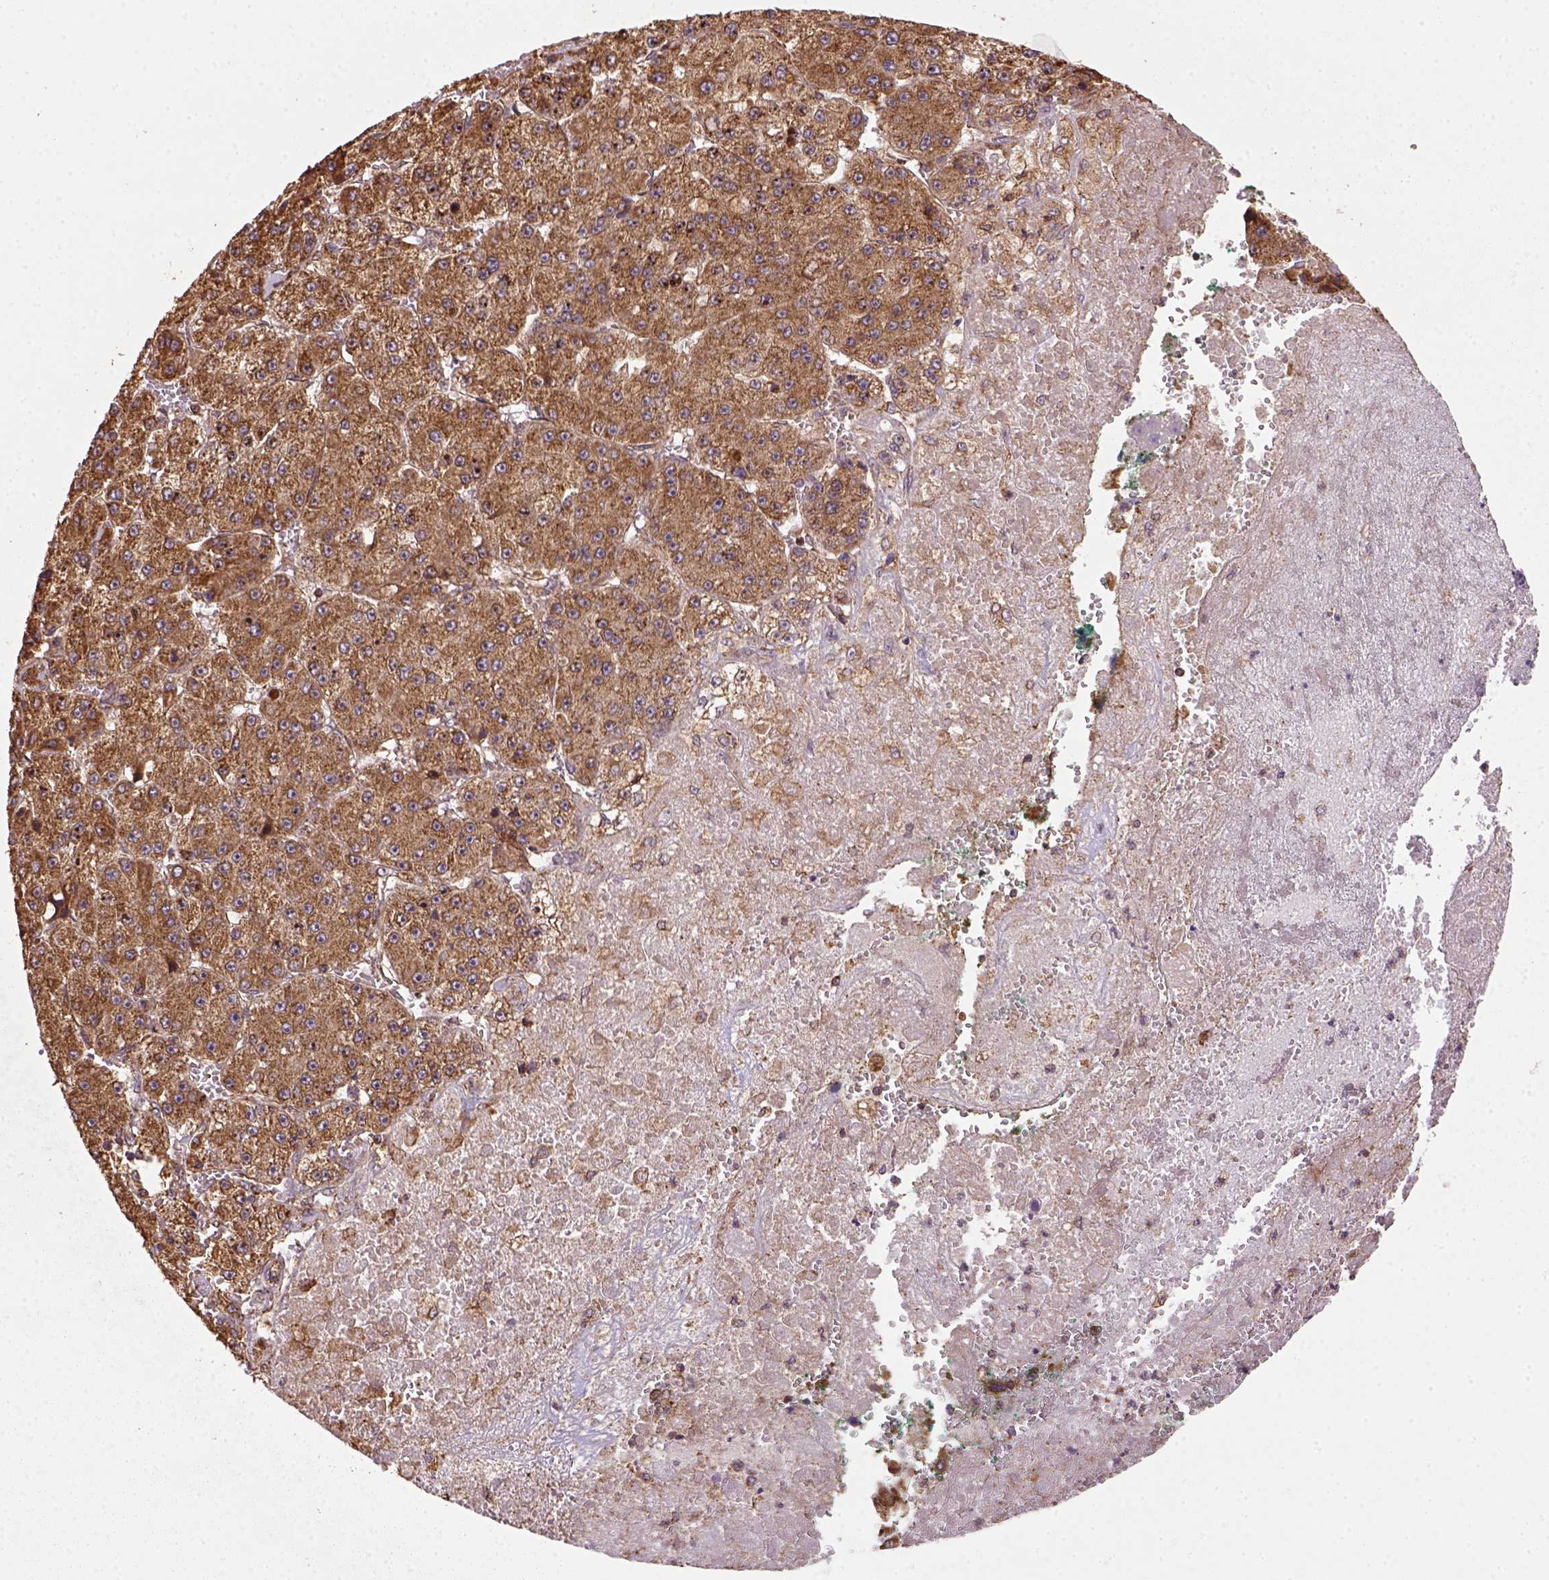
{"staining": {"intensity": "moderate", "quantity": ">75%", "location": "cytoplasmic/membranous"}, "tissue": "liver cancer", "cell_type": "Tumor cells", "image_type": "cancer", "snomed": [{"axis": "morphology", "description": "Carcinoma, Hepatocellular, NOS"}, {"axis": "topography", "description": "Liver"}], "caption": "This image shows immunohistochemistry staining of human hepatocellular carcinoma (liver), with medium moderate cytoplasmic/membranous staining in approximately >75% of tumor cells.", "gene": "MAPK8IP3", "patient": {"sex": "female", "age": 73}}